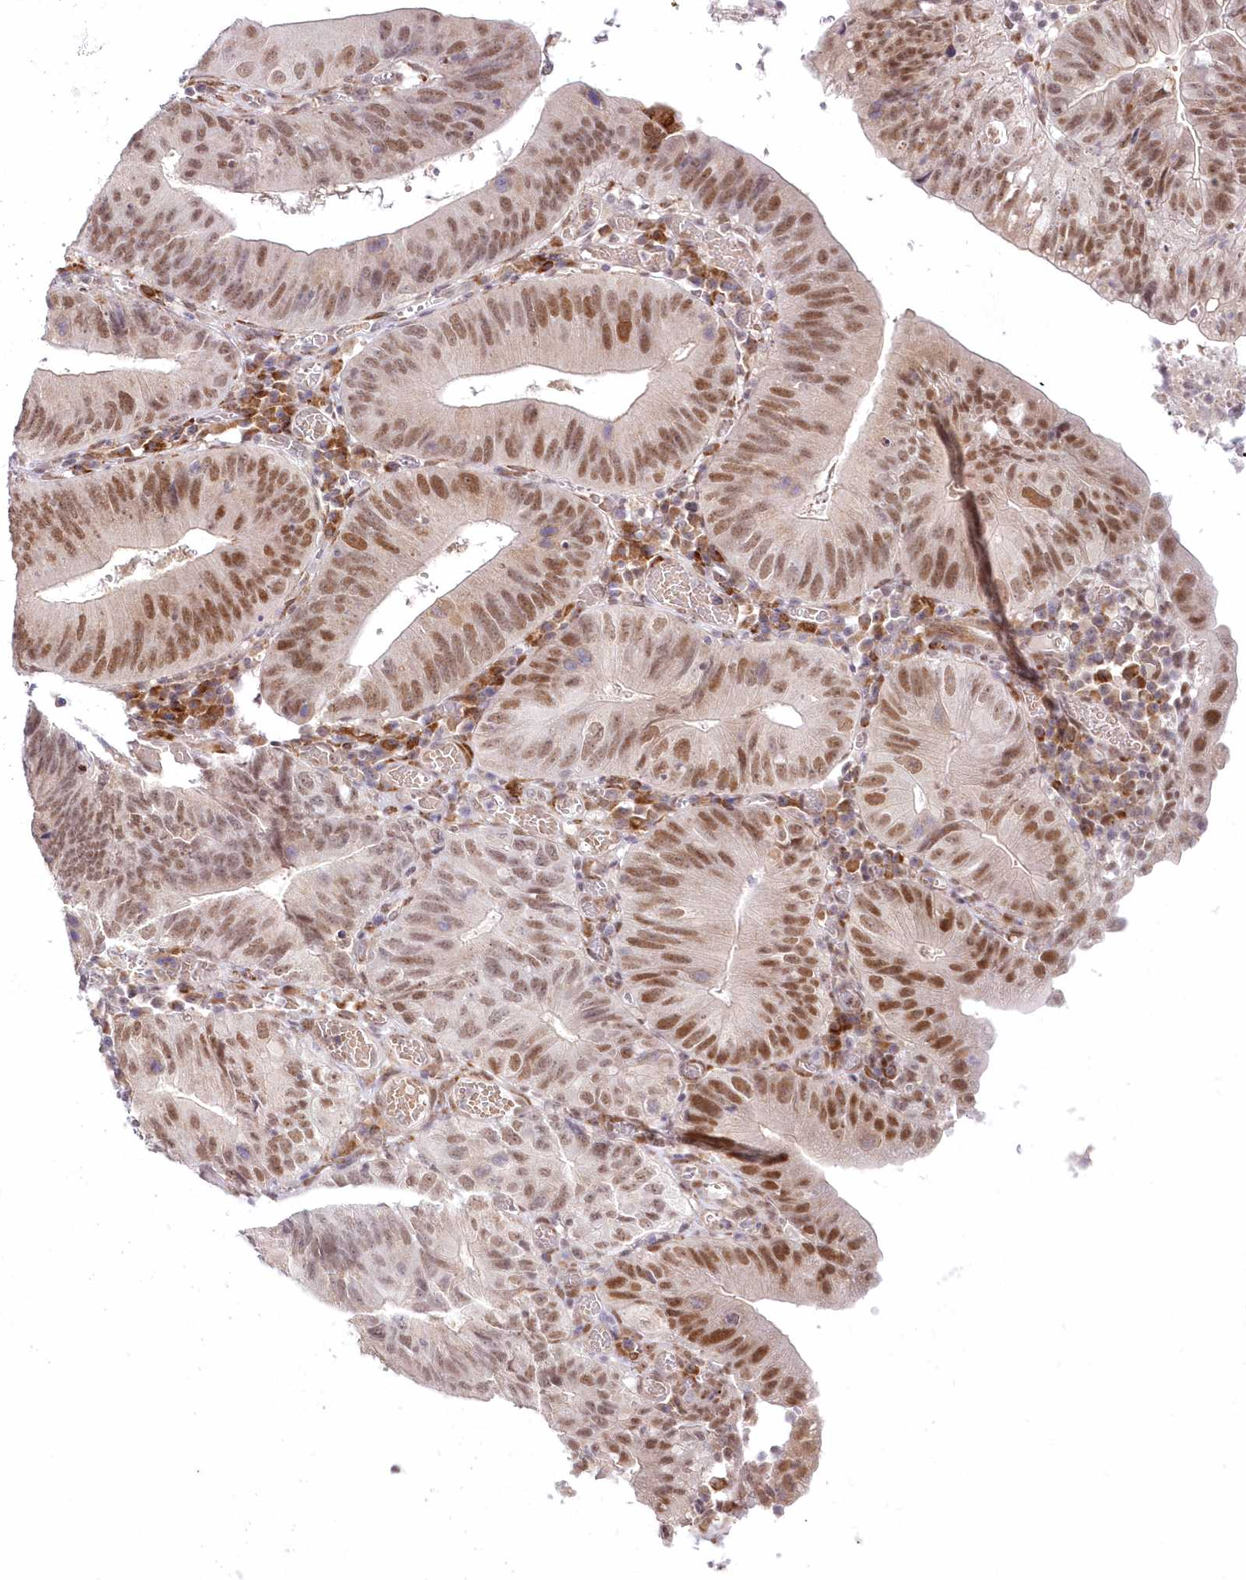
{"staining": {"intensity": "moderate", "quantity": ">75%", "location": "nuclear"}, "tissue": "stomach cancer", "cell_type": "Tumor cells", "image_type": "cancer", "snomed": [{"axis": "morphology", "description": "Adenocarcinoma, NOS"}, {"axis": "topography", "description": "Stomach"}], "caption": "Immunohistochemistry histopathology image of neoplastic tissue: human stomach adenocarcinoma stained using immunohistochemistry (IHC) shows medium levels of moderate protein expression localized specifically in the nuclear of tumor cells, appearing as a nuclear brown color.", "gene": "LDB1", "patient": {"sex": "male", "age": 59}}